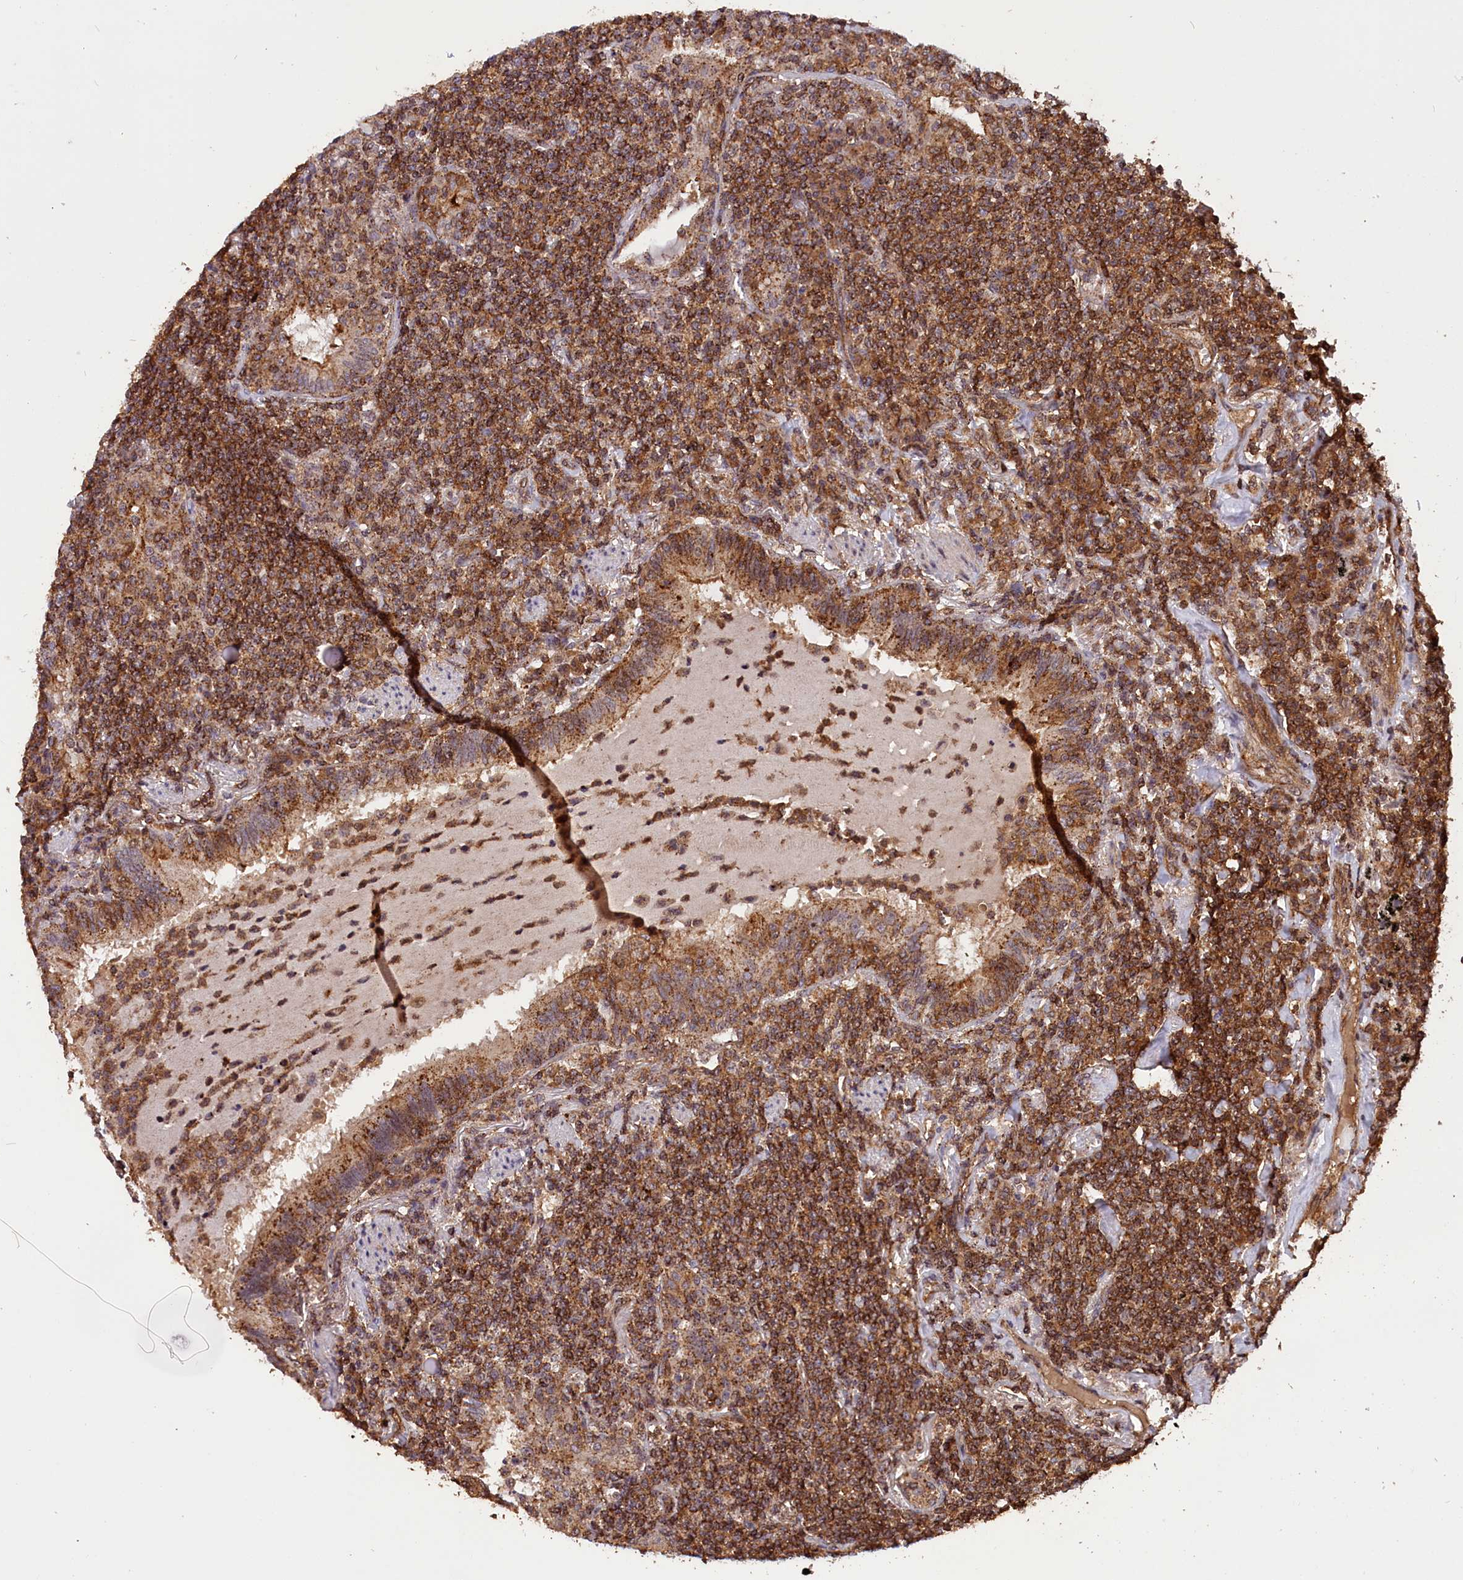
{"staining": {"intensity": "strong", "quantity": ">75%", "location": "cytoplasmic/membranous"}, "tissue": "lymphoma", "cell_type": "Tumor cells", "image_type": "cancer", "snomed": [{"axis": "morphology", "description": "Malignant lymphoma, non-Hodgkin's type, Low grade"}, {"axis": "topography", "description": "Lung"}], "caption": "About >75% of tumor cells in lymphoma demonstrate strong cytoplasmic/membranous protein staining as visualized by brown immunohistochemical staining.", "gene": "IST1", "patient": {"sex": "female", "age": 71}}